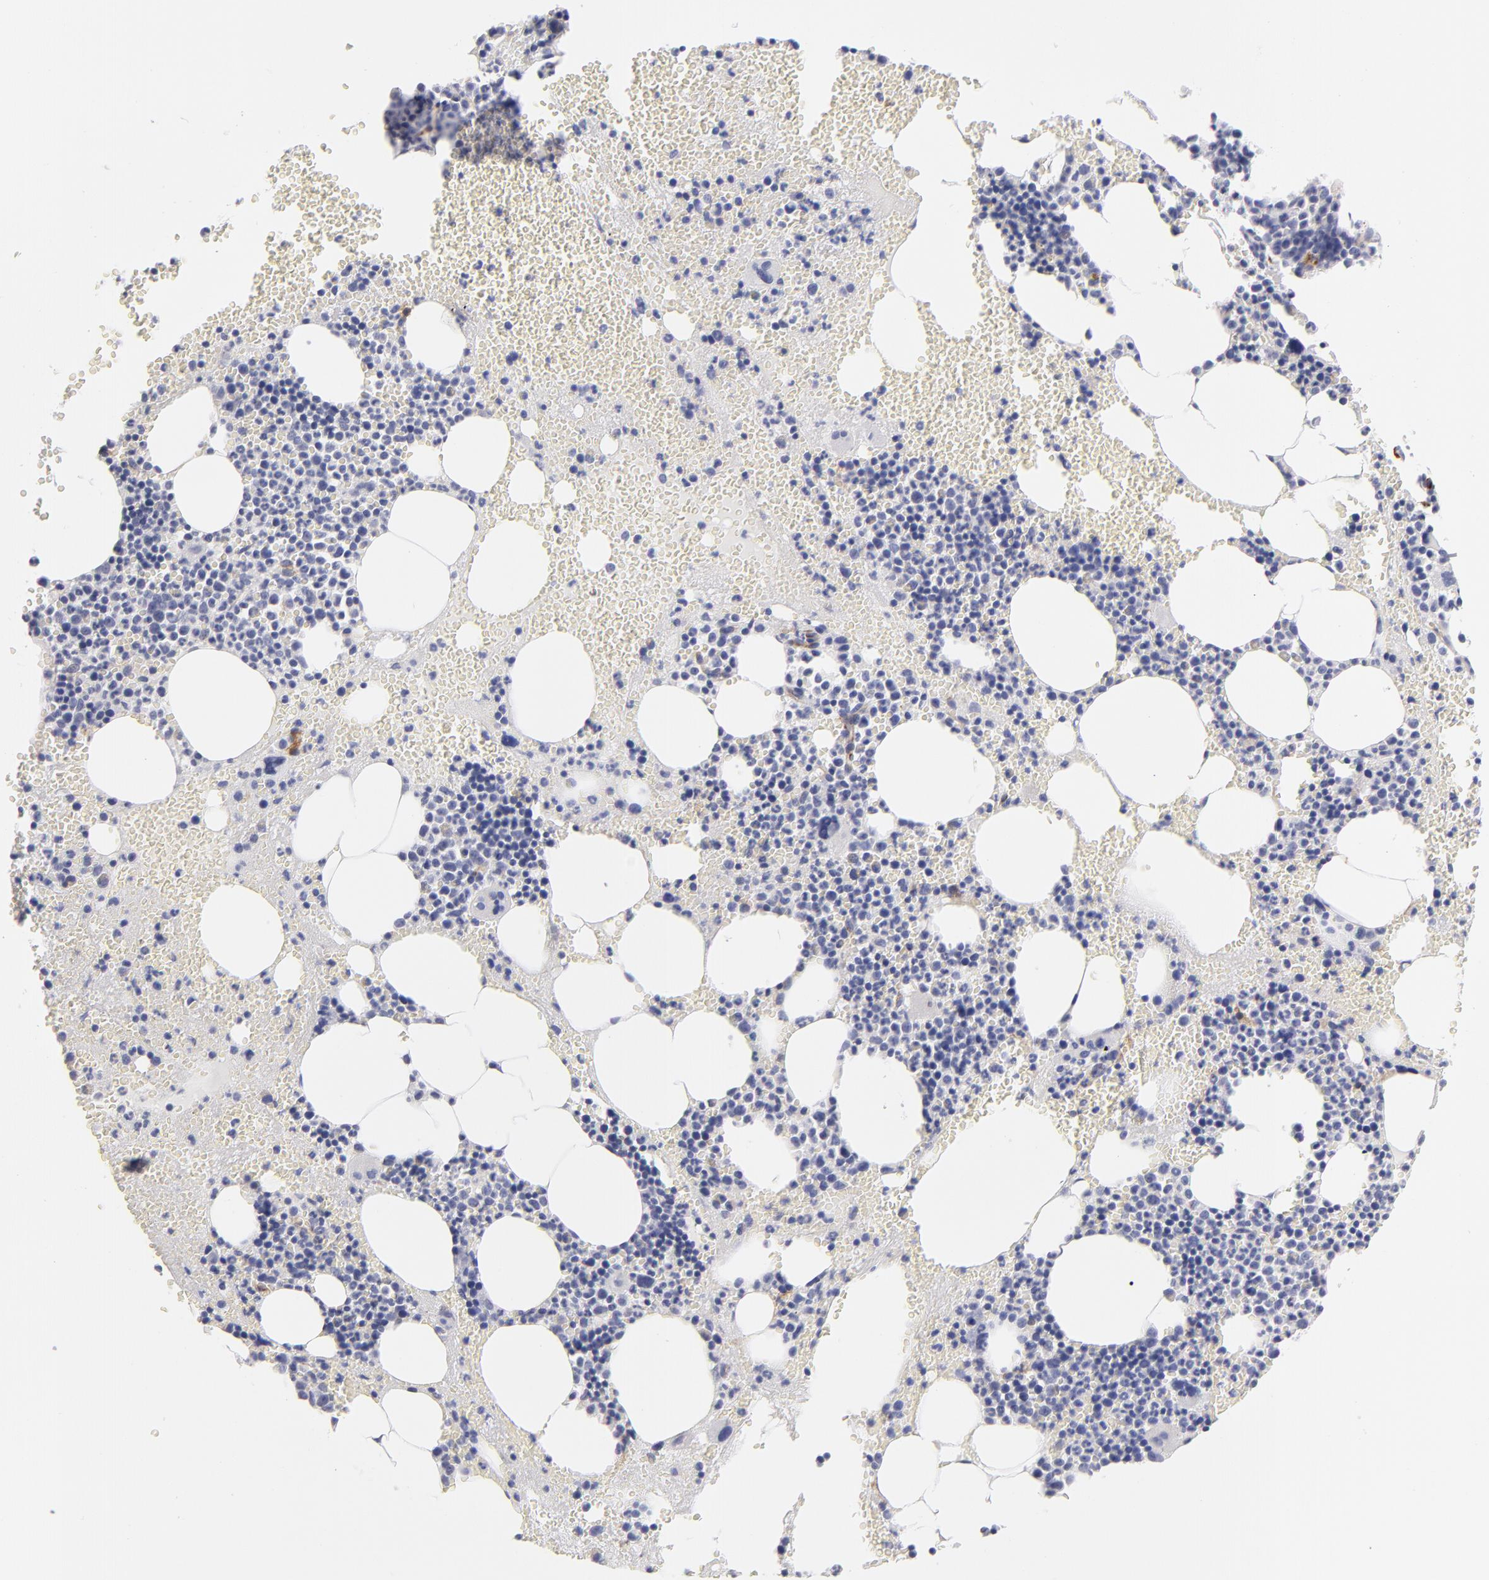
{"staining": {"intensity": "negative", "quantity": "none", "location": "none"}, "tissue": "bone marrow", "cell_type": "Hematopoietic cells", "image_type": "normal", "snomed": [{"axis": "morphology", "description": "Normal tissue, NOS"}, {"axis": "topography", "description": "Bone marrow"}], "caption": "A micrograph of bone marrow stained for a protein shows no brown staining in hematopoietic cells.", "gene": "PLVAP", "patient": {"sex": "male", "age": 82}}